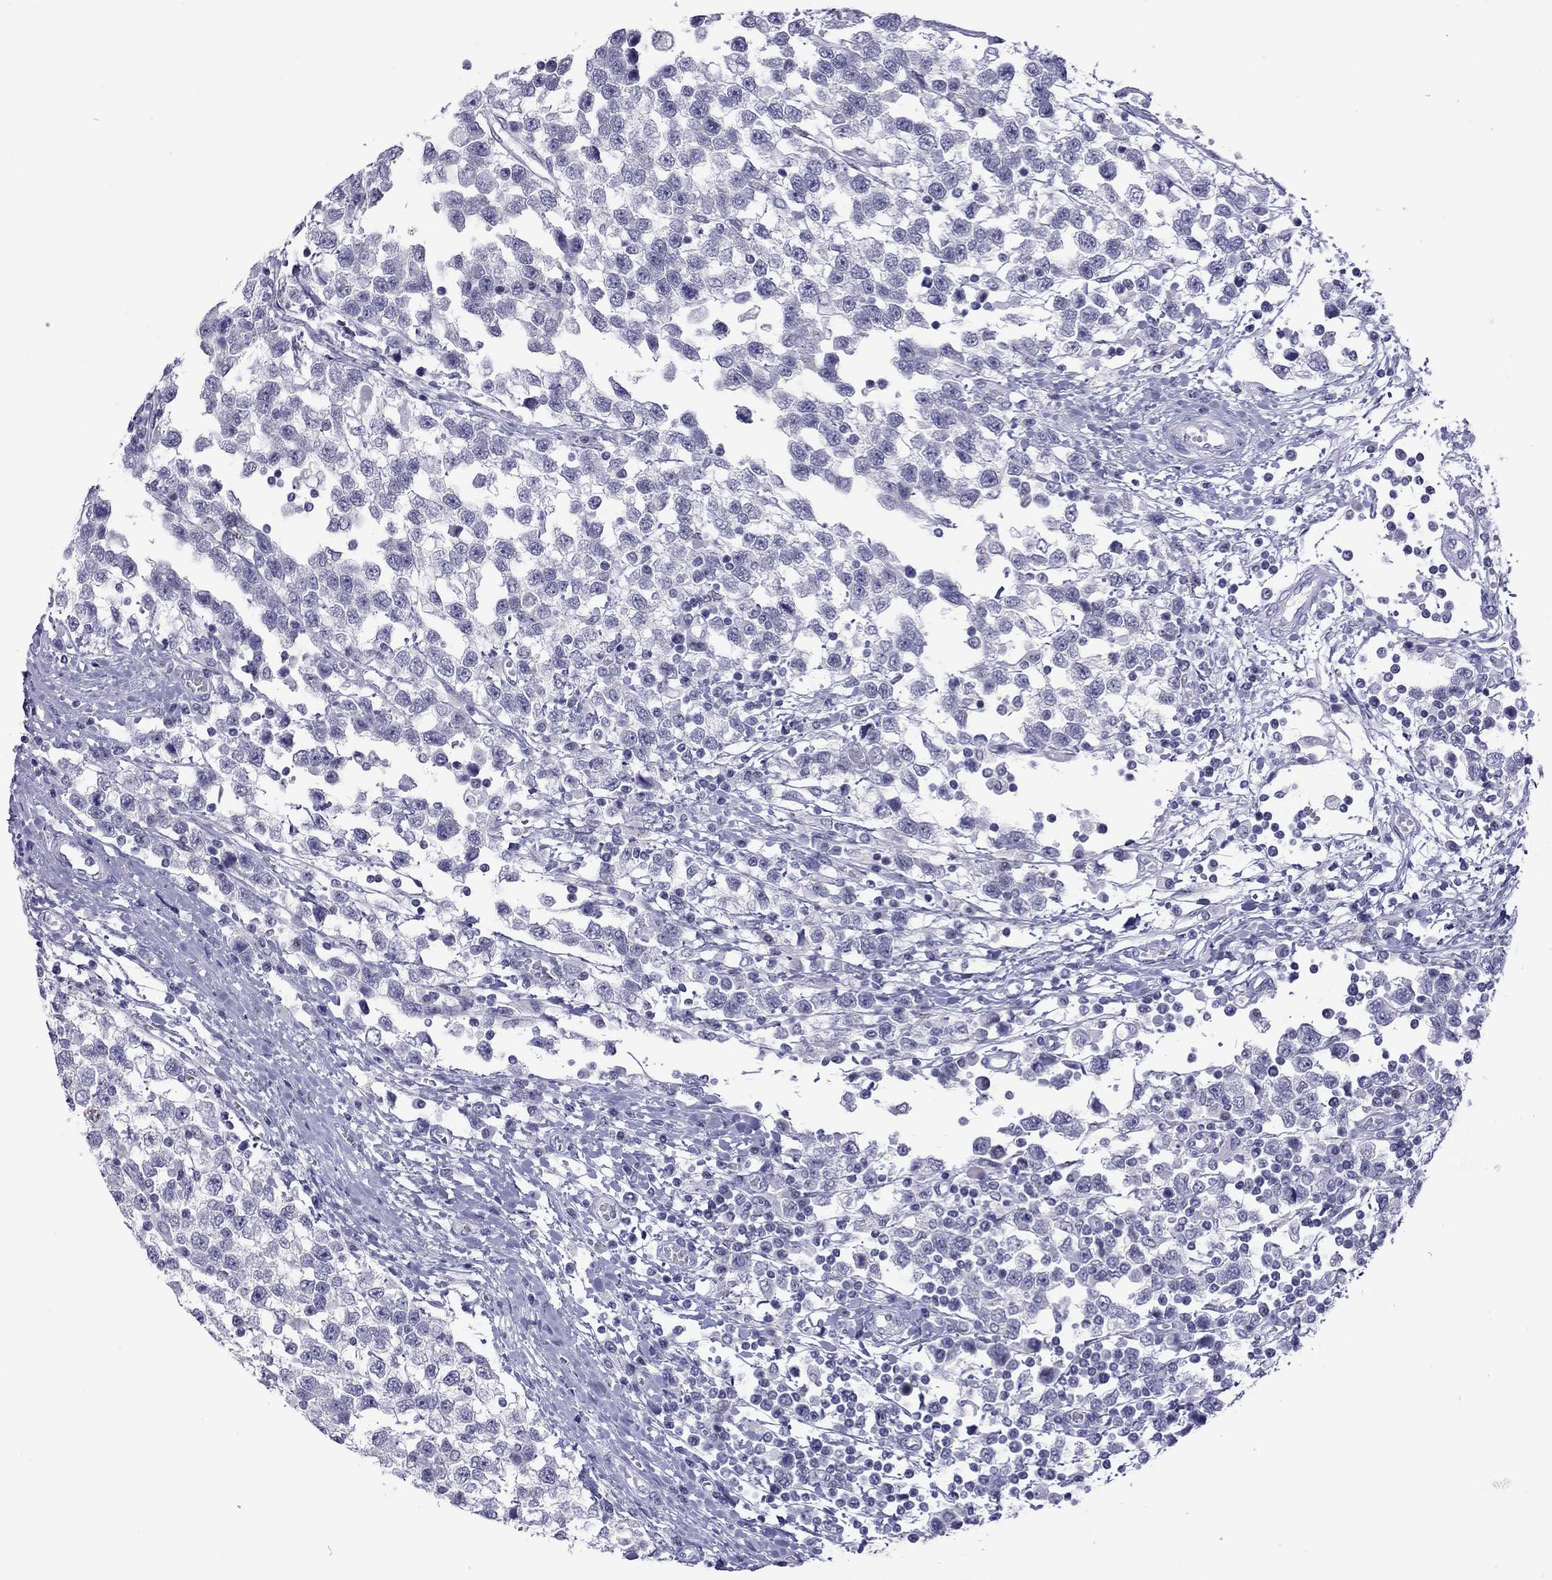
{"staining": {"intensity": "negative", "quantity": "none", "location": "none"}, "tissue": "testis cancer", "cell_type": "Tumor cells", "image_type": "cancer", "snomed": [{"axis": "morphology", "description": "Seminoma, NOS"}, {"axis": "topography", "description": "Testis"}], "caption": "Protein analysis of testis cancer demonstrates no significant staining in tumor cells. The staining is performed using DAB brown chromogen with nuclei counter-stained in using hematoxylin.", "gene": "CHRNB3", "patient": {"sex": "male", "age": 34}}